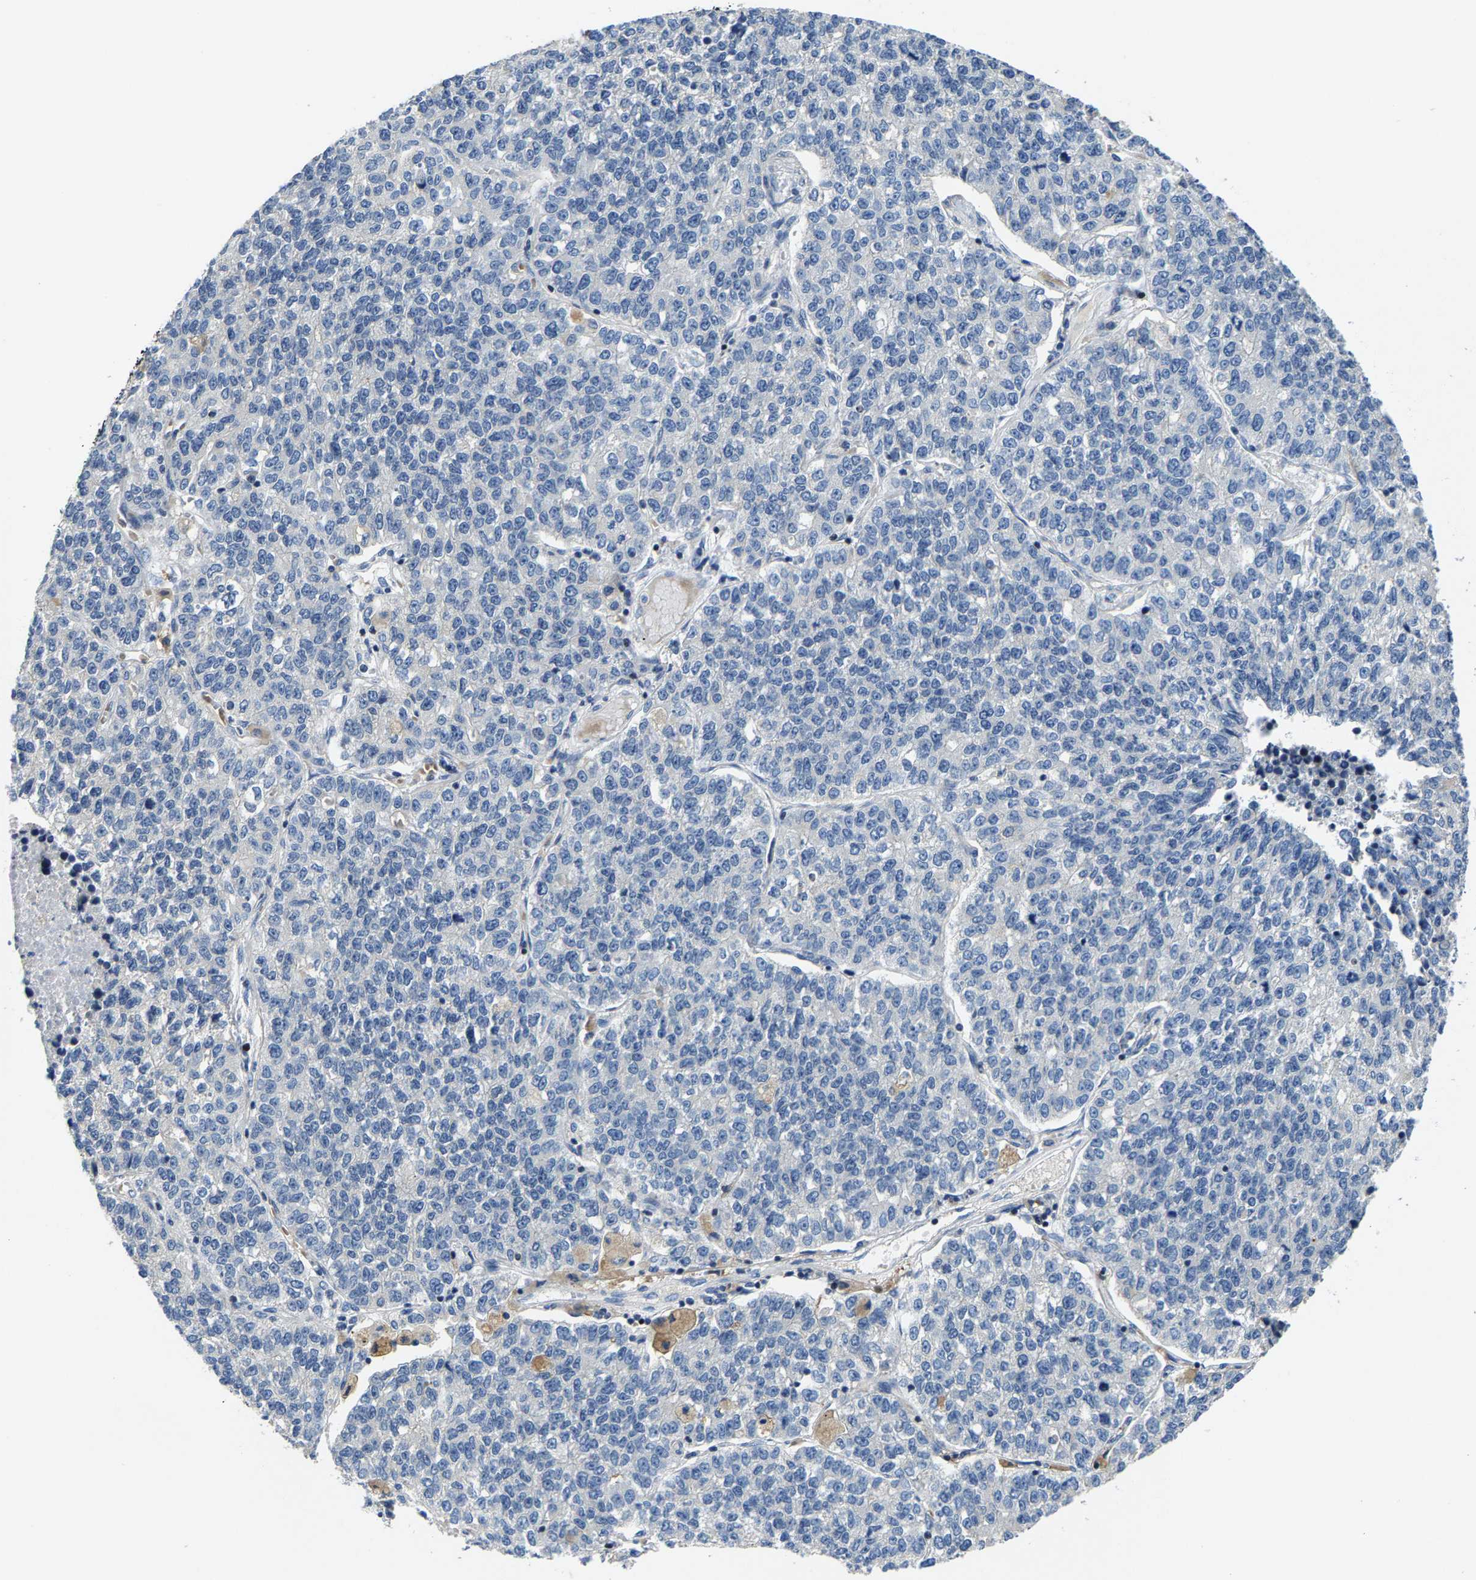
{"staining": {"intensity": "negative", "quantity": "none", "location": "none"}, "tissue": "lung cancer", "cell_type": "Tumor cells", "image_type": "cancer", "snomed": [{"axis": "morphology", "description": "Adenocarcinoma, NOS"}, {"axis": "topography", "description": "Lung"}], "caption": "Lung cancer was stained to show a protein in brown. There is no significant positivity in tumor cells. (DAB immunohistochemistry (IHC) with hematoxylin counter stain).", "gene": "AGBL3", "patient": {"sex": "male", "age": 49}}